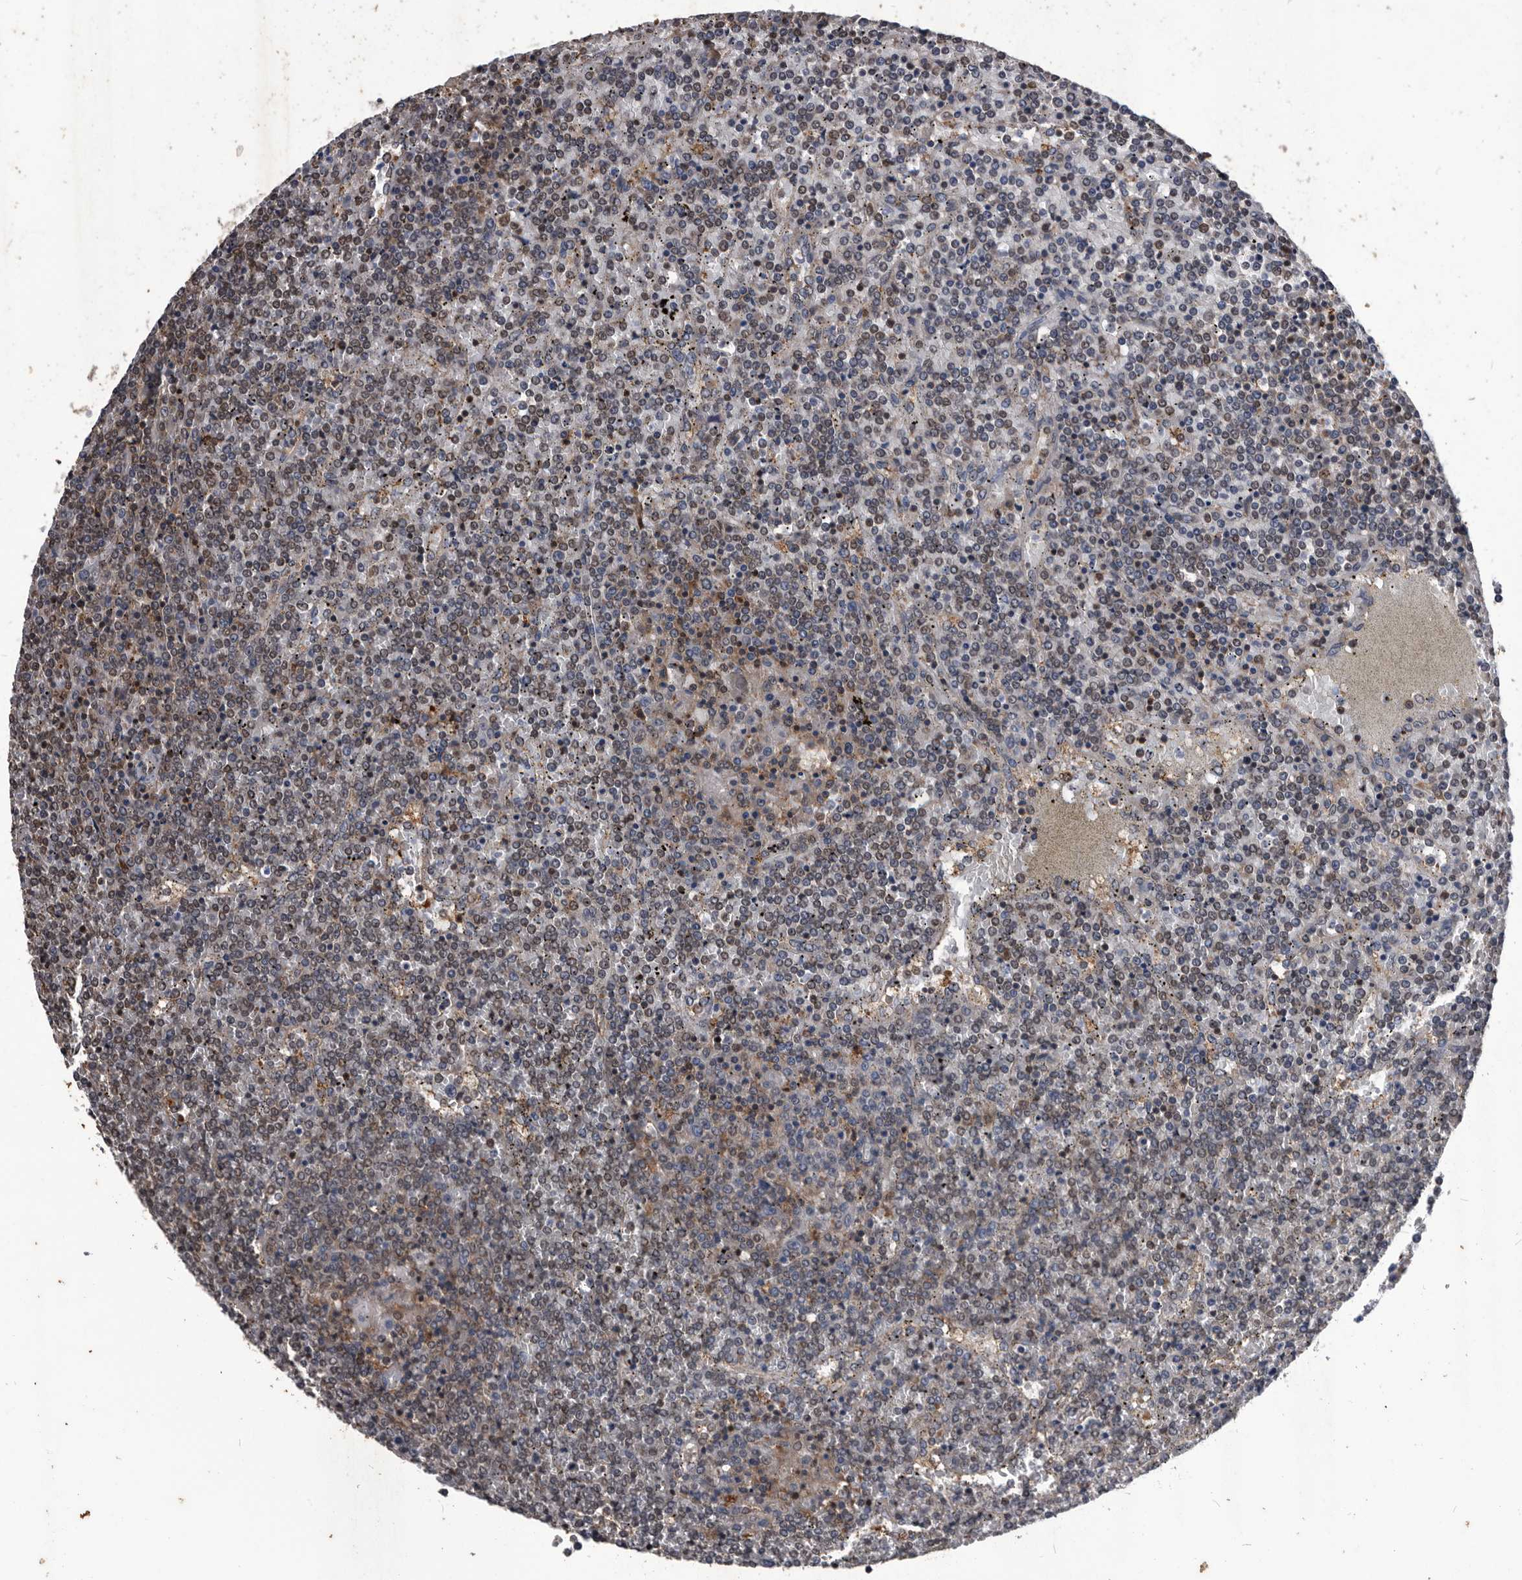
{"staining": {"intensity": "moderate", "quantity": "25%-75%", "location": "nuclear"}, "tissue": "lymphoma", "cell_type": "Tumor cells", "image_type": "cancer", "snomed": [{"axis": "morphology", "description": "Malignant lymphoma, non-Hodgkin's type, Low grade"}, {"axis": "topography", "description": "Spleen"}], "caption": "Lymphoma tissue reveals moderate nuclear positivity in about 25%-75% of tumor cells, visualized by immunohistochemistry.", "gene": "NRBP1", "patient": {"sex": "female", "age": 19}}